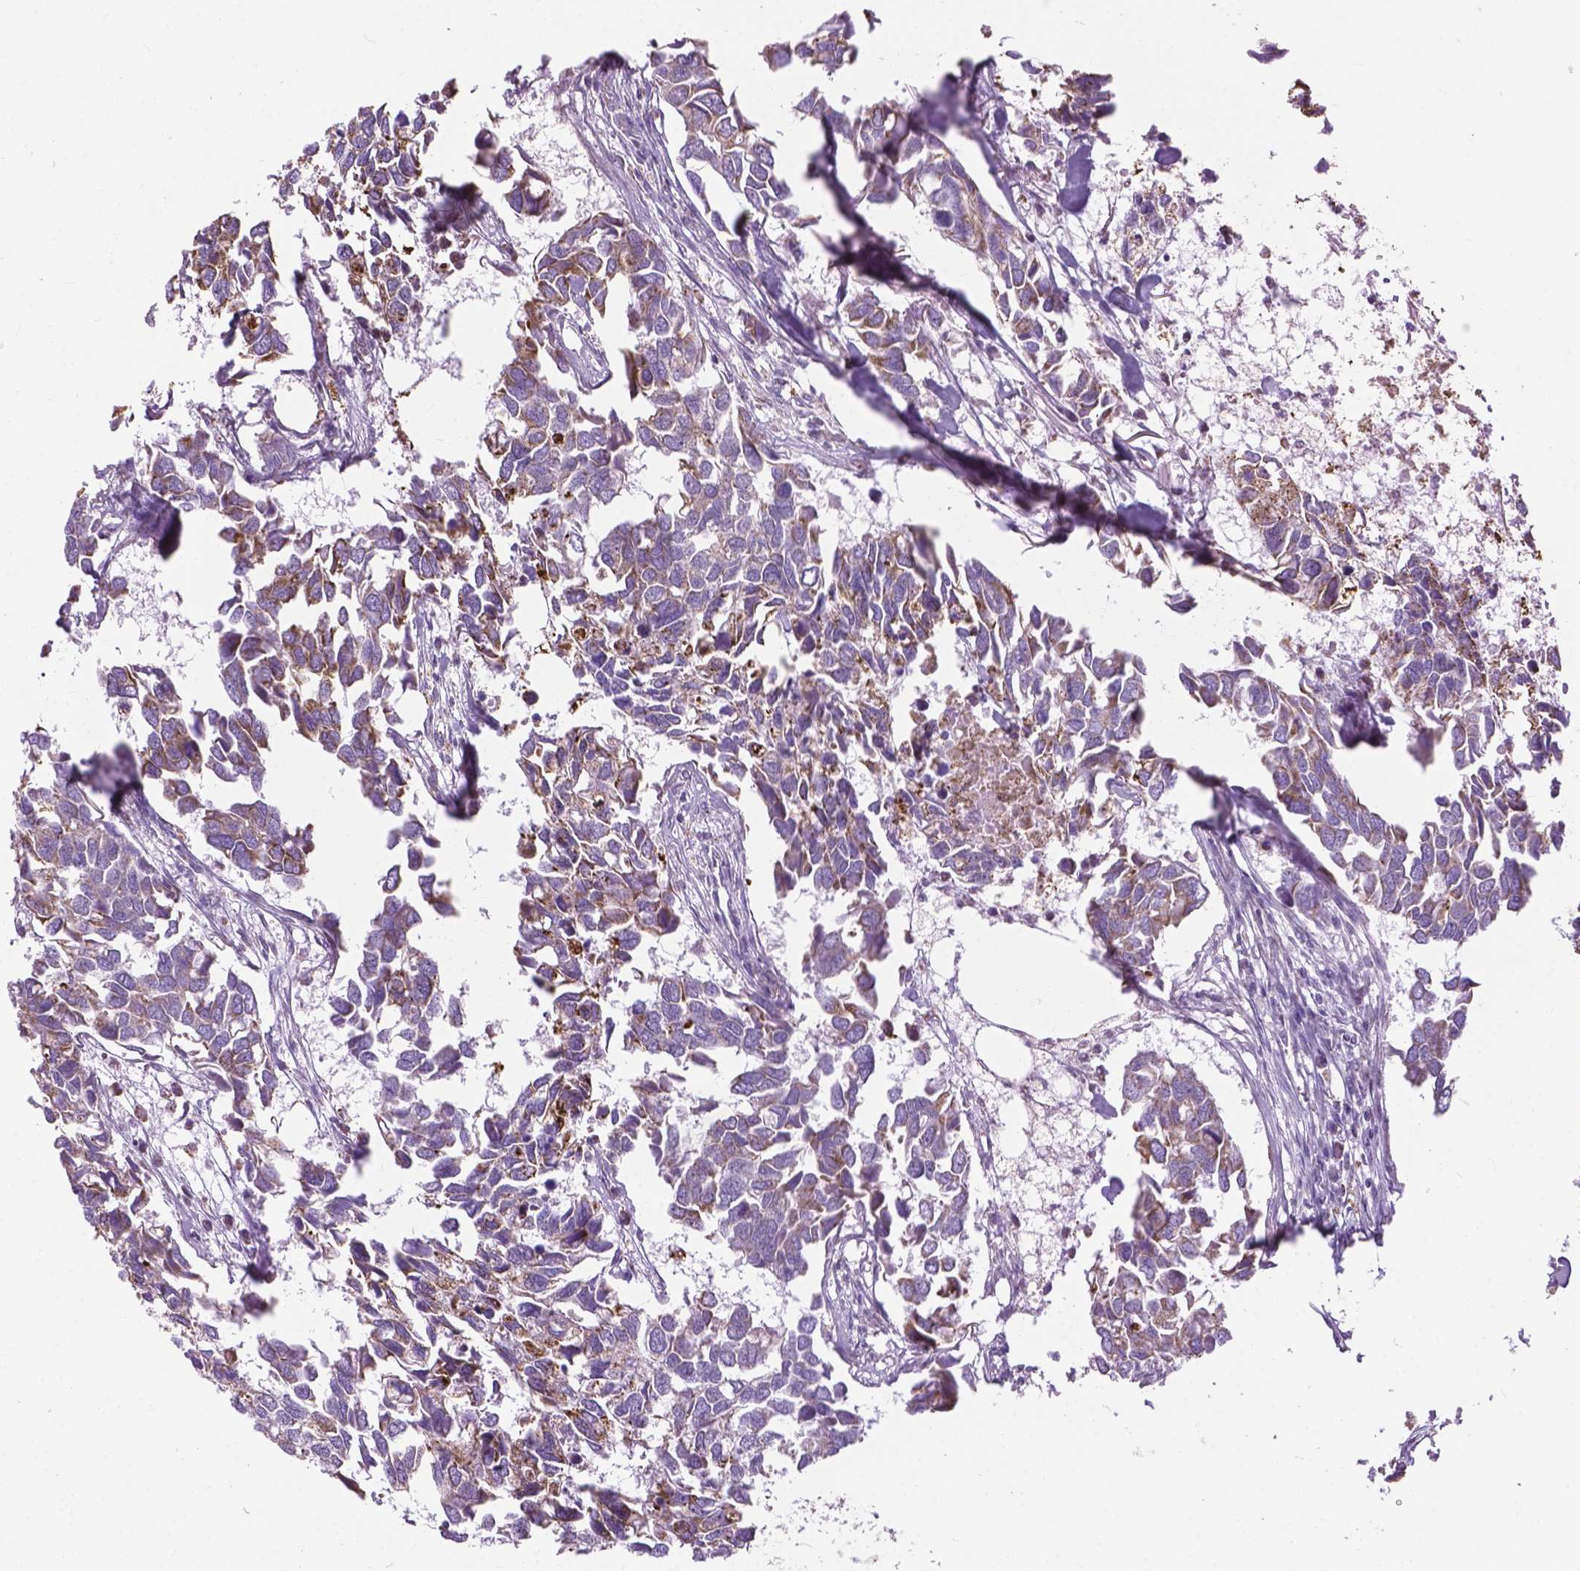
{"staining": {"intensity": "moderate", "quantity": "25%-75%", "location": "cytoplasmic/membranous"}, "tissue": "breast cancer", "cell_type": "Tumor cells", "image_type": "cancer", "snomed": [{"axis": "morphology", "description": "Duct carcinoma"}, {"axis": "topography", "description": "Breast"}], "caption": "IHC (DAB (3,3'-diaminobenzidine)) staining of human breast cancer (intraductal carcinoma) exhibits moderate cytoplasmic/membranous protein expression in approximately 25%-75% of tumor cells. The staining was performed using DAB, with brown indicating positive protein expression. Nuclei are stained blue with hematoxylin.", "gene": "VDAC1", "patient": {"sex": "female", "age": 83}}